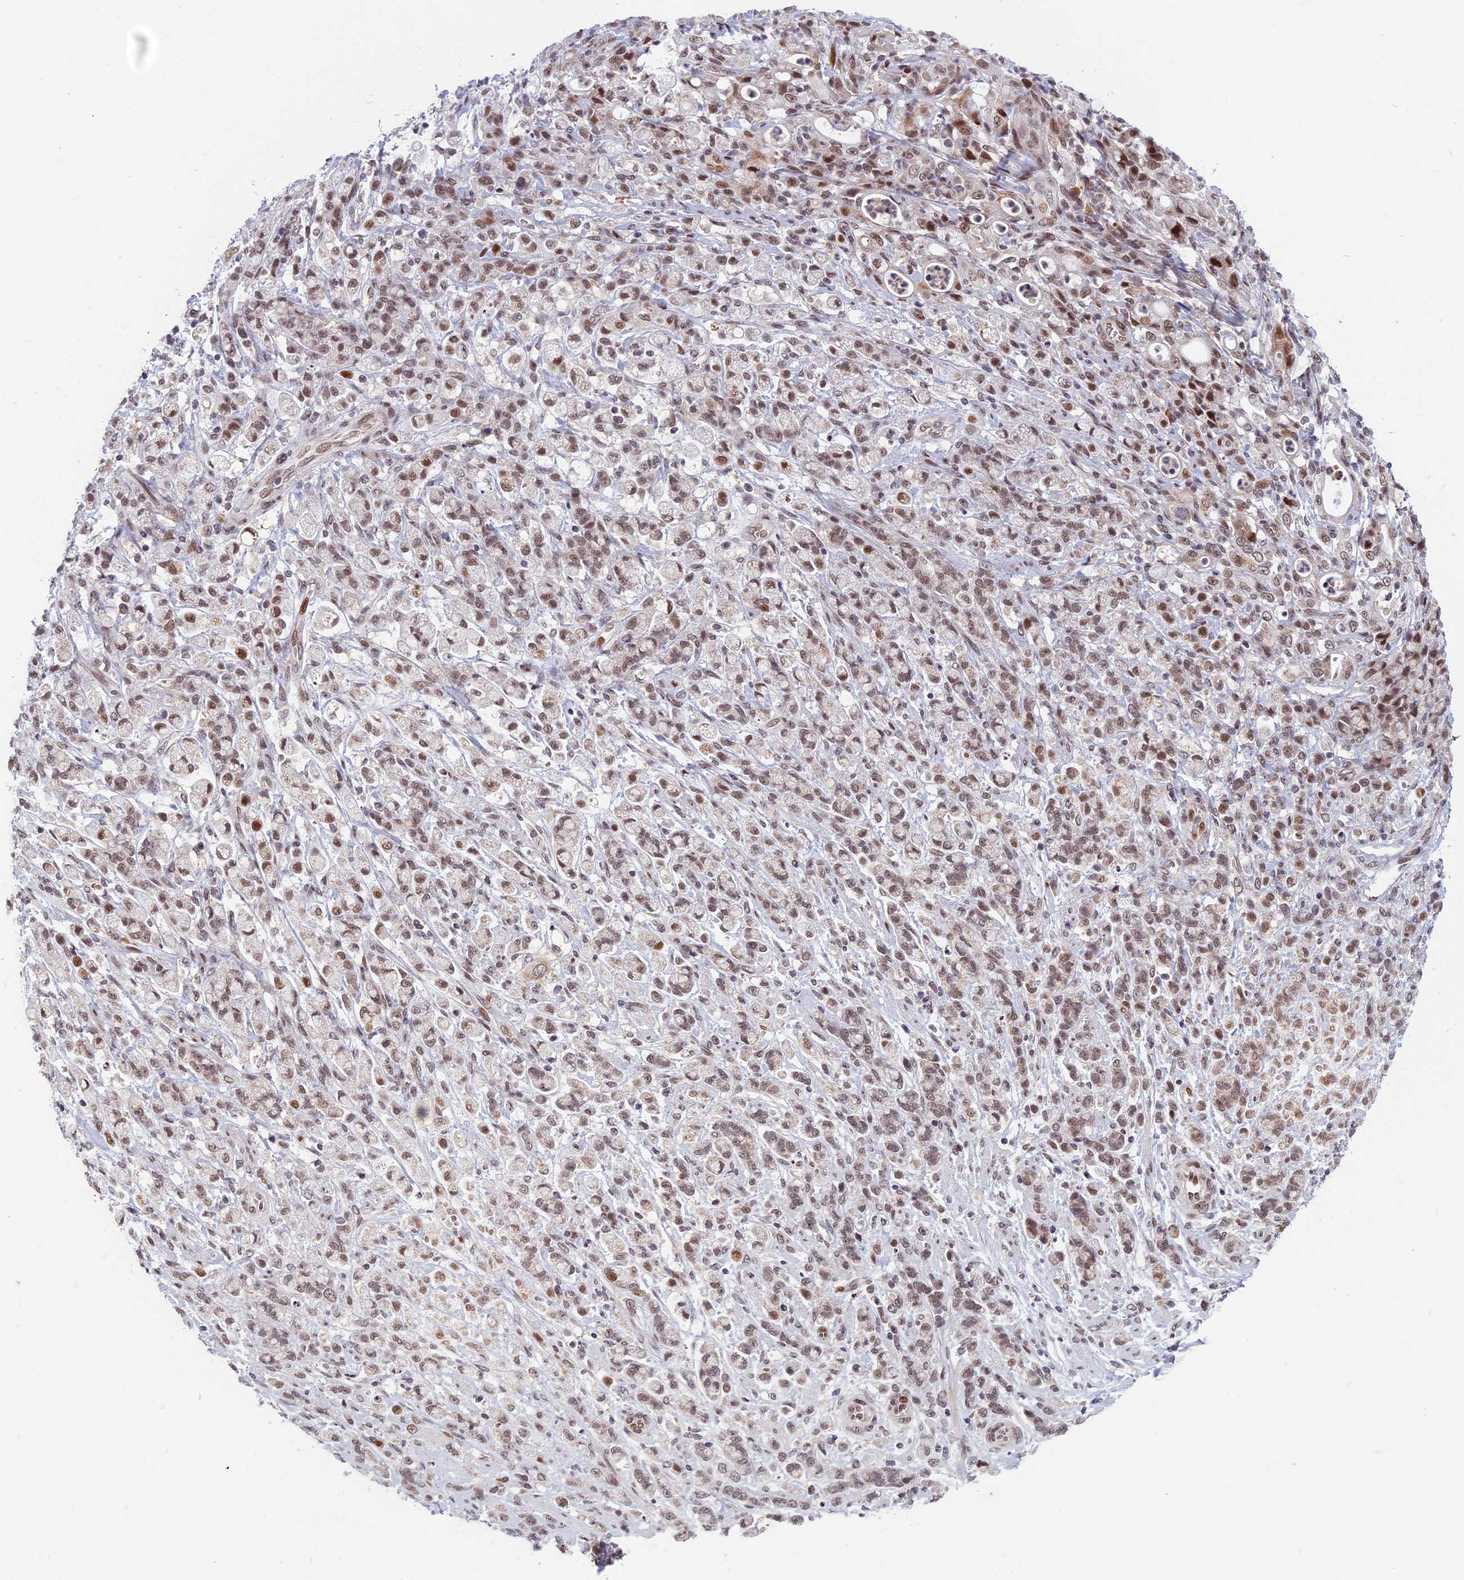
{"staining": {"intensity": "moderate", "quantity": ">75%", "location": "nuclear"}, "tissue": "stomach cancer", "cell_type": "Tumor cells", "image_type": "cancer", "snomed": [{"axis": "morphology", "description": "Adenocarcinoma, NOS"}, {"axis": "topography", "description": "Stomach"}], "caption": "An IHC image of tumor tissue is shown. Protein staining in brown highlights moderate nuclear positivity in stomach cancer within tumor cells.", "gene": "CDC7", "patient": {"sex": "female", "age": 60}}